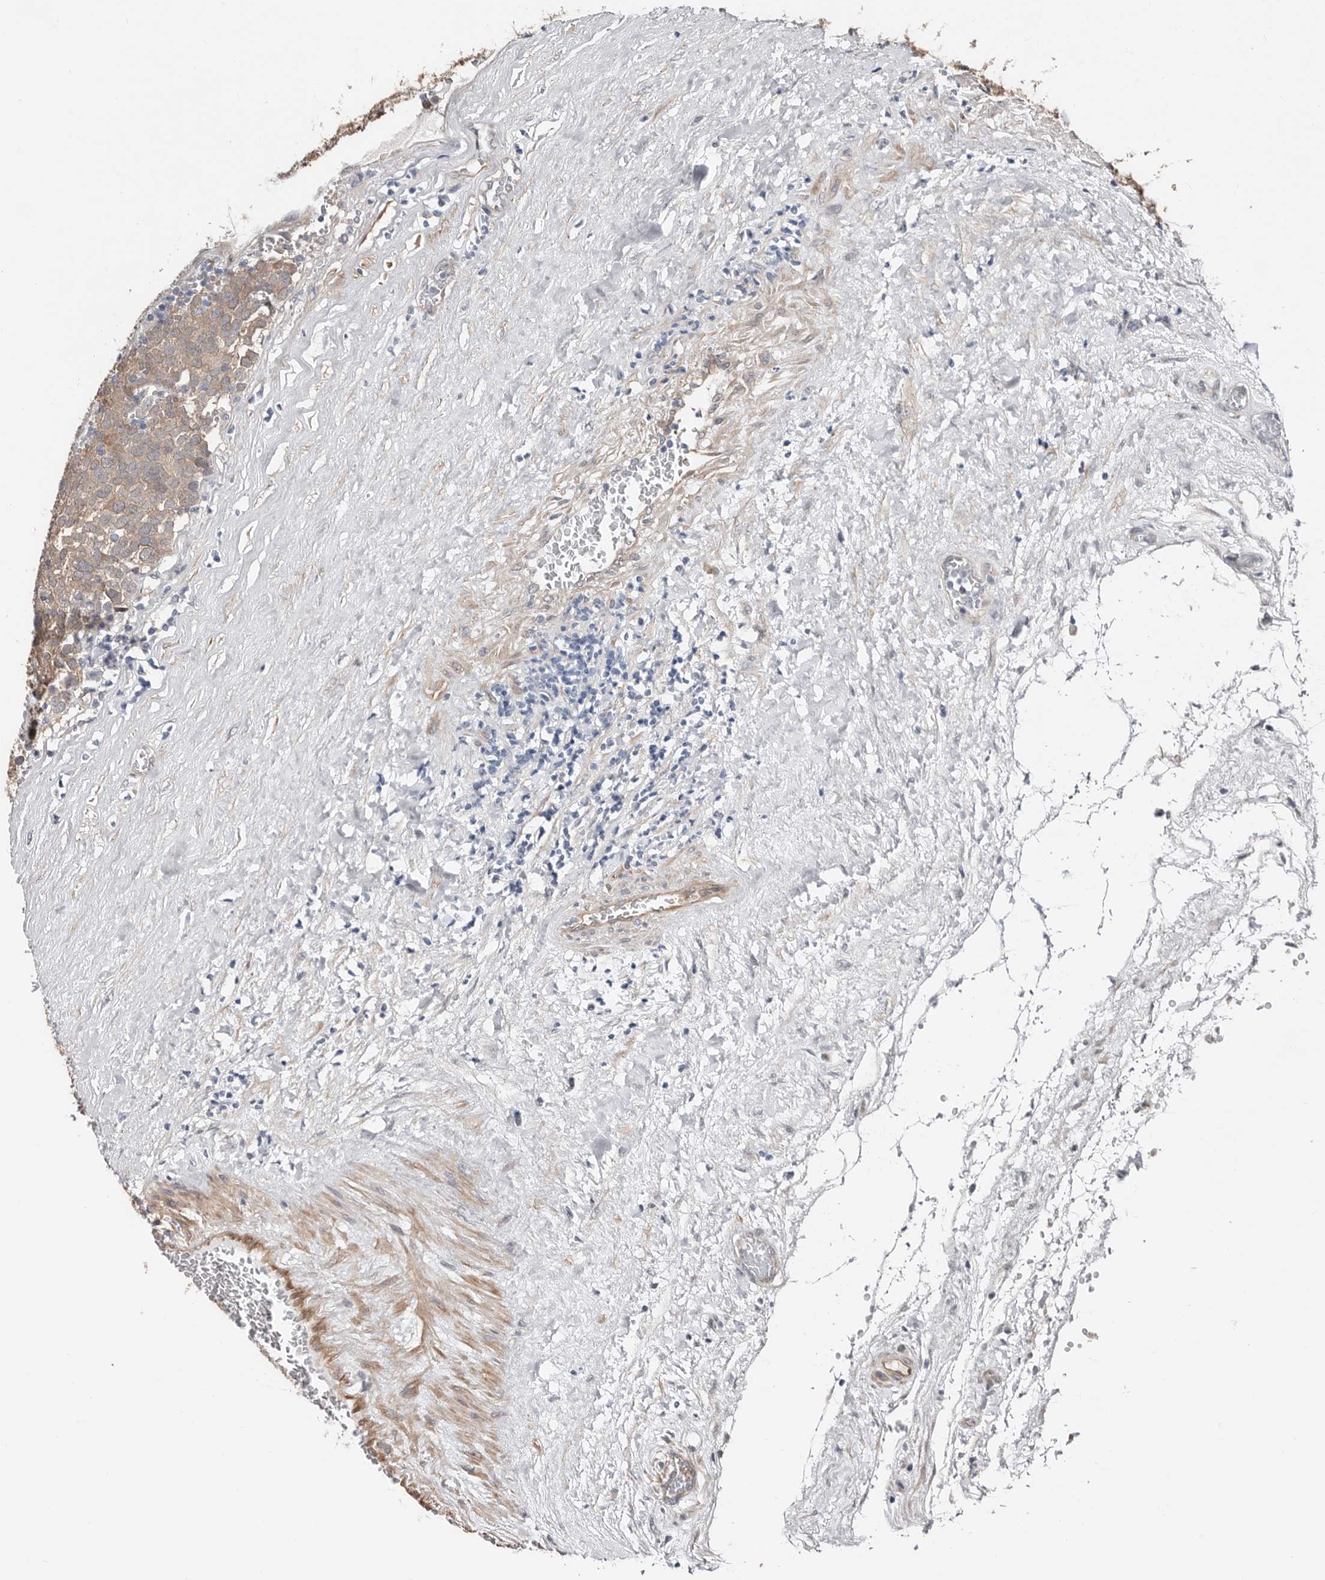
{"staining": {"intensity": "weak", "quantity": ">75%", "location": "cytoplasmic/membranous"}, "tissue": "testis cancer", "cell_type": "Tumor cells", "image_type": "cancer", "snomed": [{"axis": "morphology", "description": "Seminoma, NOS"}, {"axis": "topography", "description": "Testis"}], "caption": "The photomicrograph demonstrates a brown stain indicating the presence of a protein in the cytoplasmic/membranous of tumor cells in testis seminoma. The protein of interest is shown in brown color, while the nuclei are stained blue.", "gene": "ASRGL1", "patient": {"sex": "male", "age": 71}}